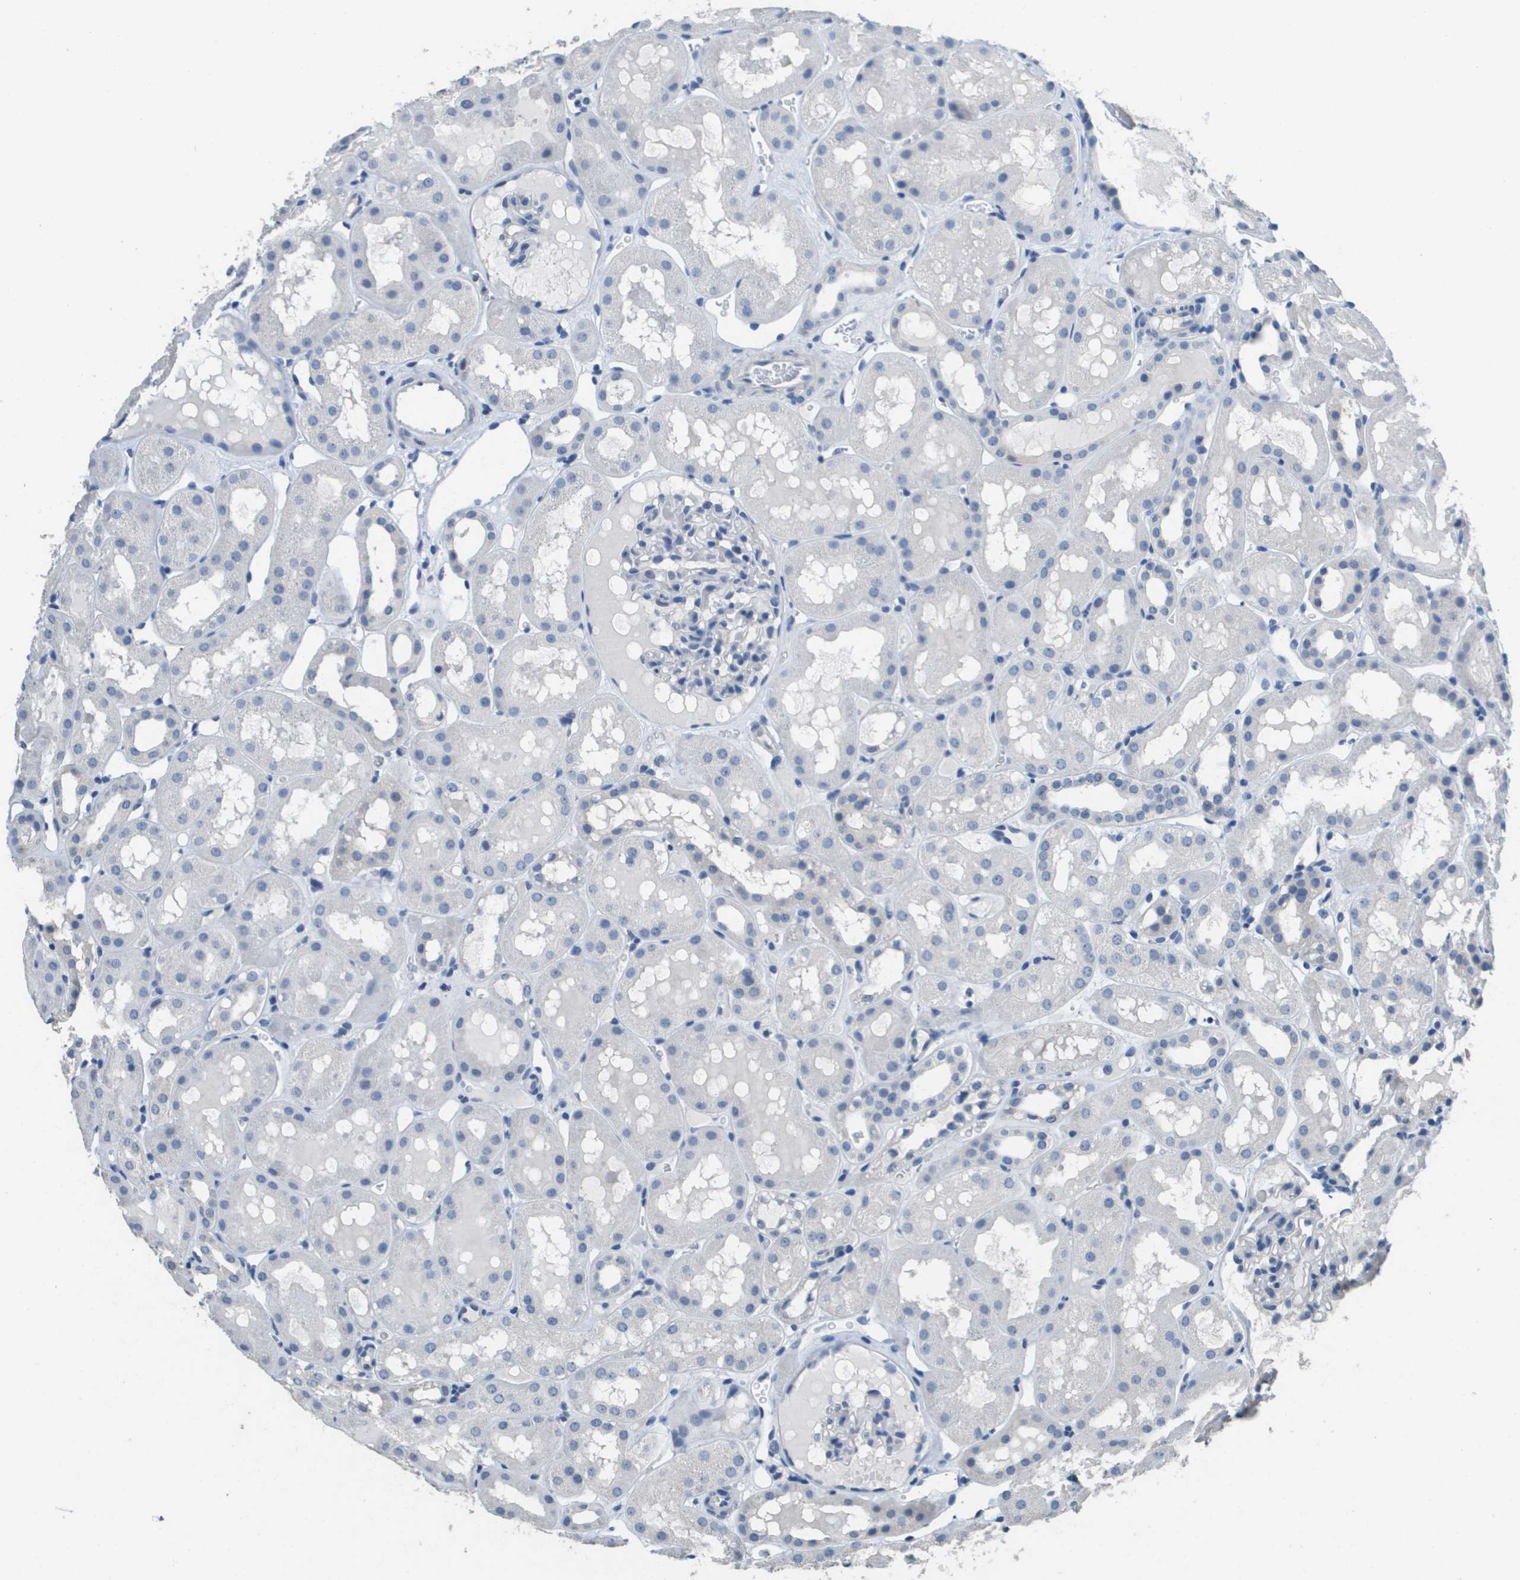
{"staining": {"intensity": "negative", "quantity": "none", "location": "none"}, "tissue": "kidney", "cell_type": "Cells in glomeruli", "image_type": "normal", "snomed": [{"axis": "morphology", "description": "Normal tissue, NOS"}, {"axis": "topography", "description": "Kidney"}, {"axis": "topography", "description": "Urinary bladder"}], "caption": "An immunohistochemistry micrograph of unremarkable kidney is shown. There is no staining in cells in glomeruli of kidney. (DAB immunohistochemistry (IHC) visualized using brightfield microscopy, high magnification).", "gene": "MT3", "patient": {"sex": "male", "age": 16}}